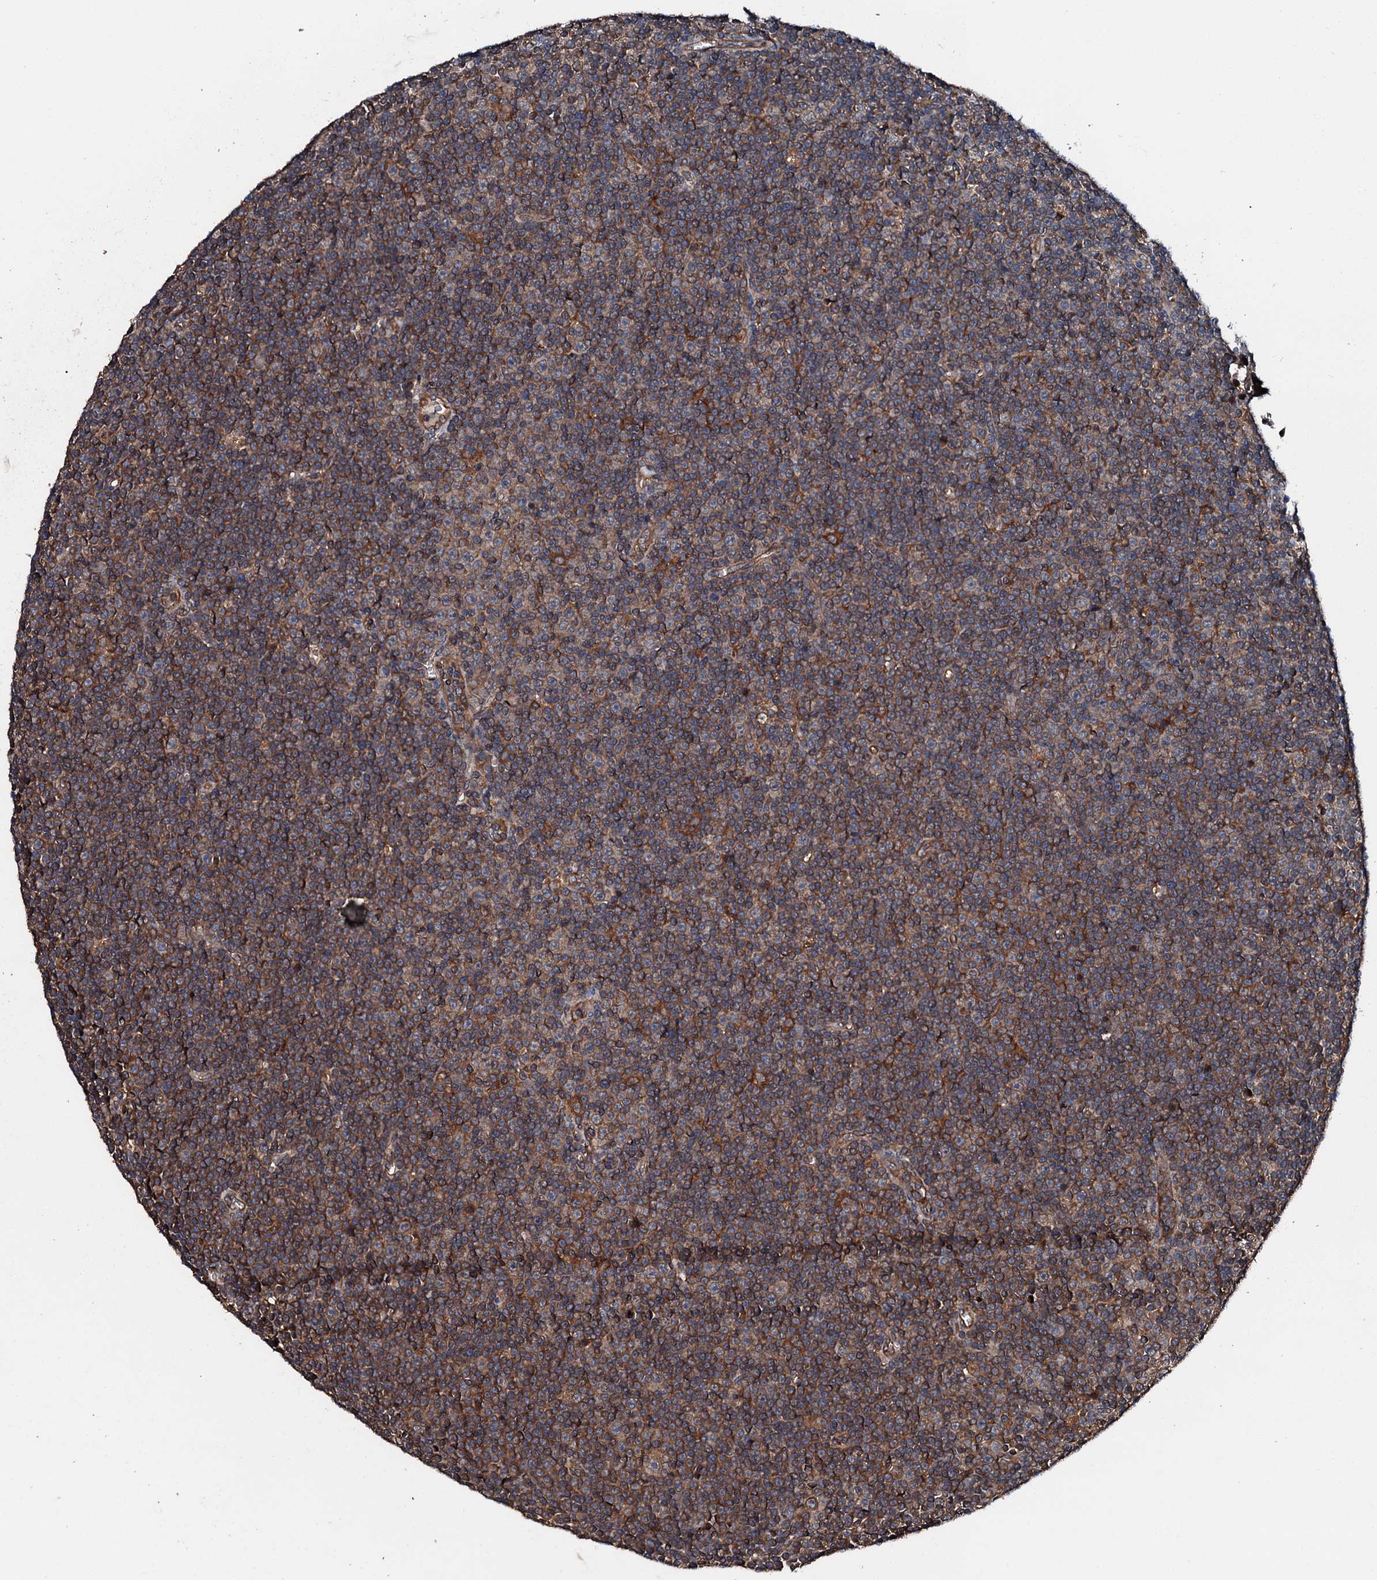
{"staining": {"intensity": "moderate", "quantity": "25%-75%", "location": "cytoplasmic/membranous"}, "tissue": "lymphoma", "cell_type": "Tumor cells", "image_type": "cancer", "snomed": [{"axis": "morphology", "description": "Malignant lymphoma, non-Hodgkin's type, Low grade"}, {"axis": "topography", "description": "Lymph node"}], "caption": "The histopathology image displays staining of low-grade malignant lymphoma, non-Hodgkin's type, revealing moderate cytoplasmic/membranous protein staining (brown color) within tumor cells.", "gene": "FGD4", "patient": {"sex": "female", "age": 67}}